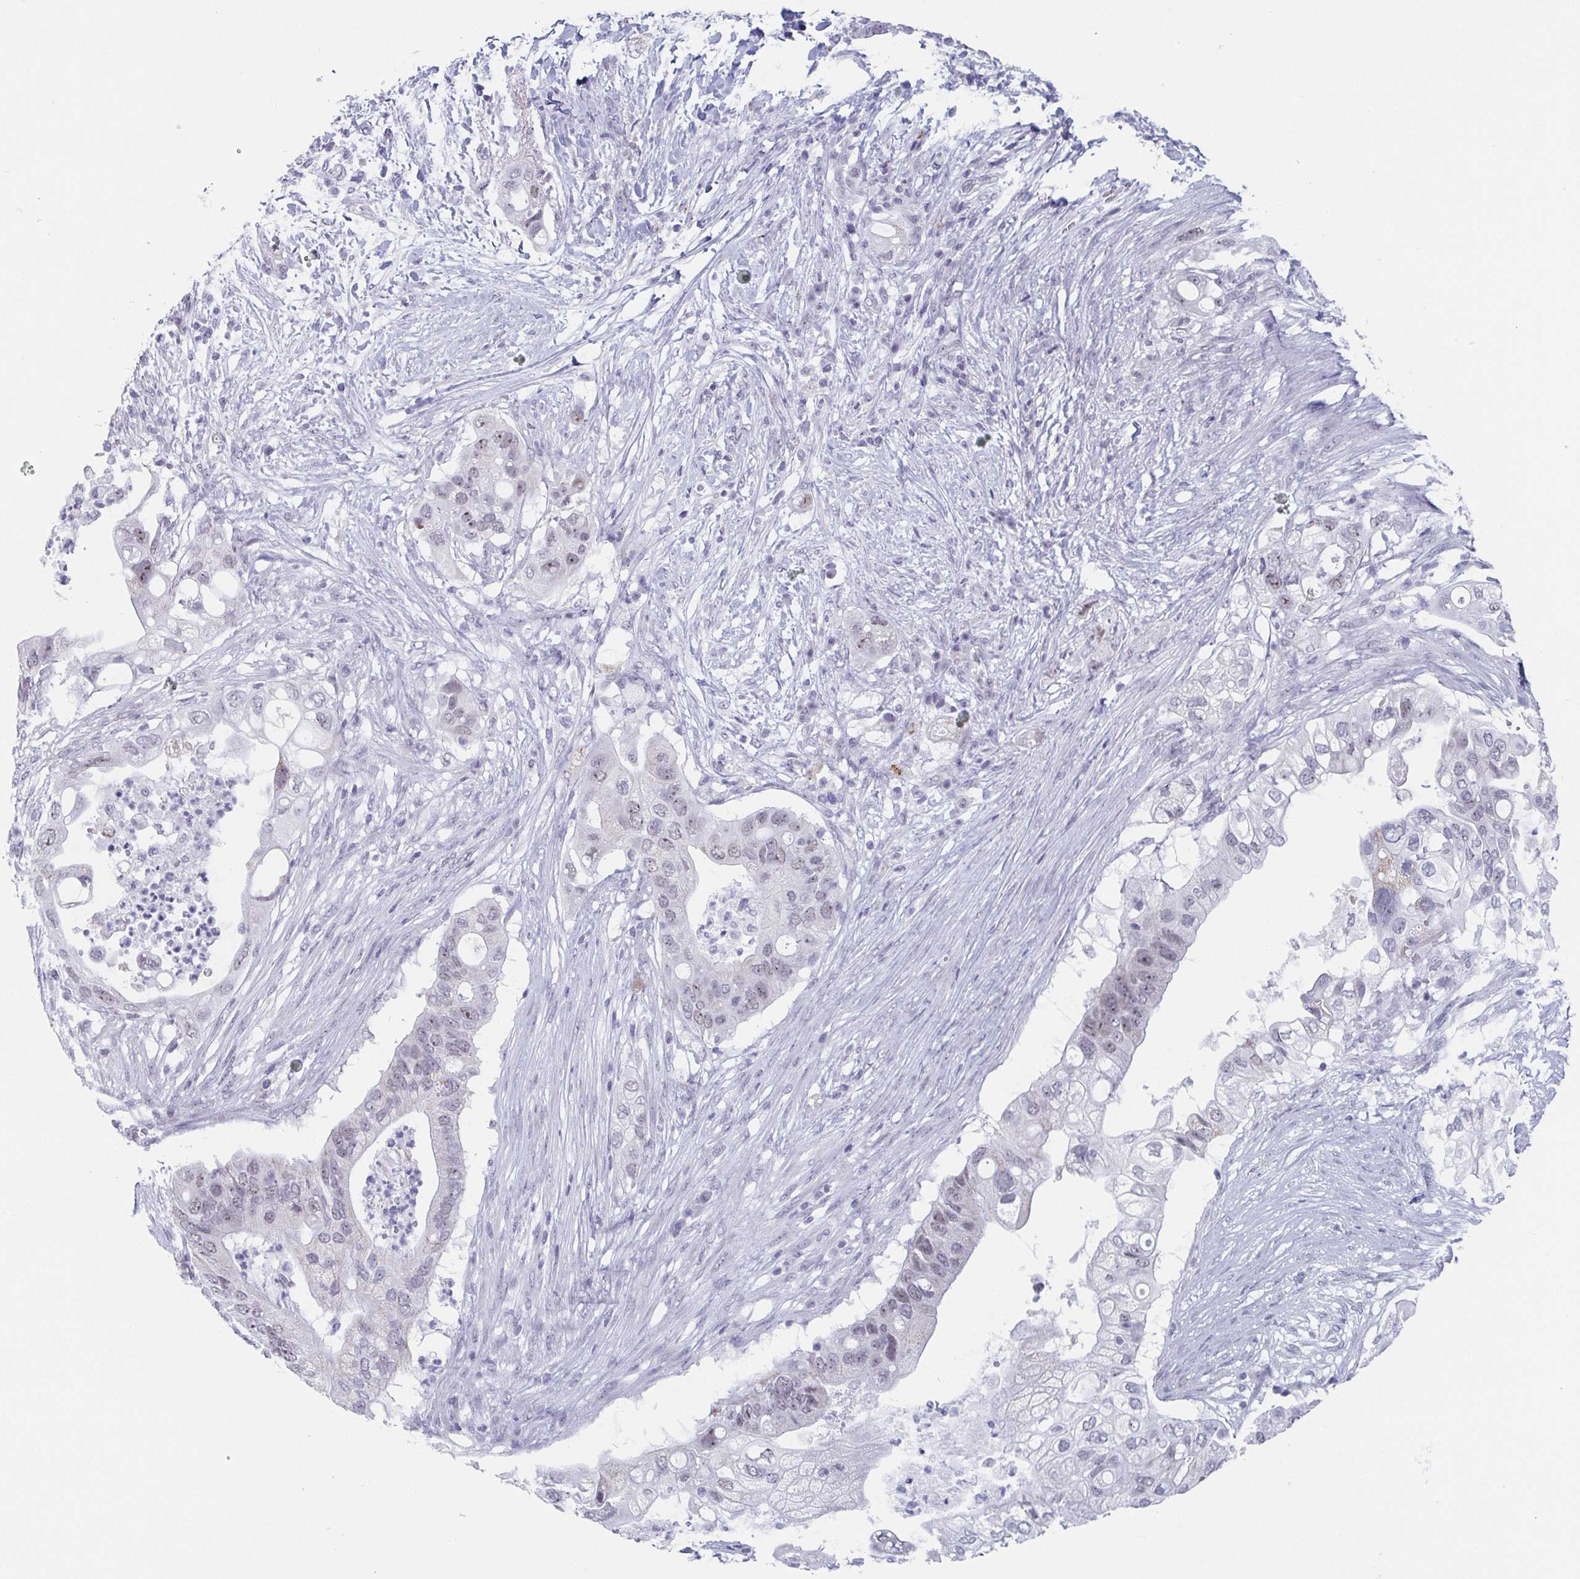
{"staining": {"intensity": "moderate", "quantity": "<25%", "location": "nuclear"}, "tissue": "pancreatic cancer", "cell_type": "Tumor cells", "image_type": "cancer", "snomed": [{"axis": "morphology", "description": "Adenocarcinoma, NOS"}, {"axis": "topography", "description": "Pancreas"}], "caption": "Adenocarcinoma (pancreatic) stained for a protein displays moderate nuclear positivity in tumor cells.", "gene": "EXOSC7", "patient": {"sex": "female", "age": 72}}